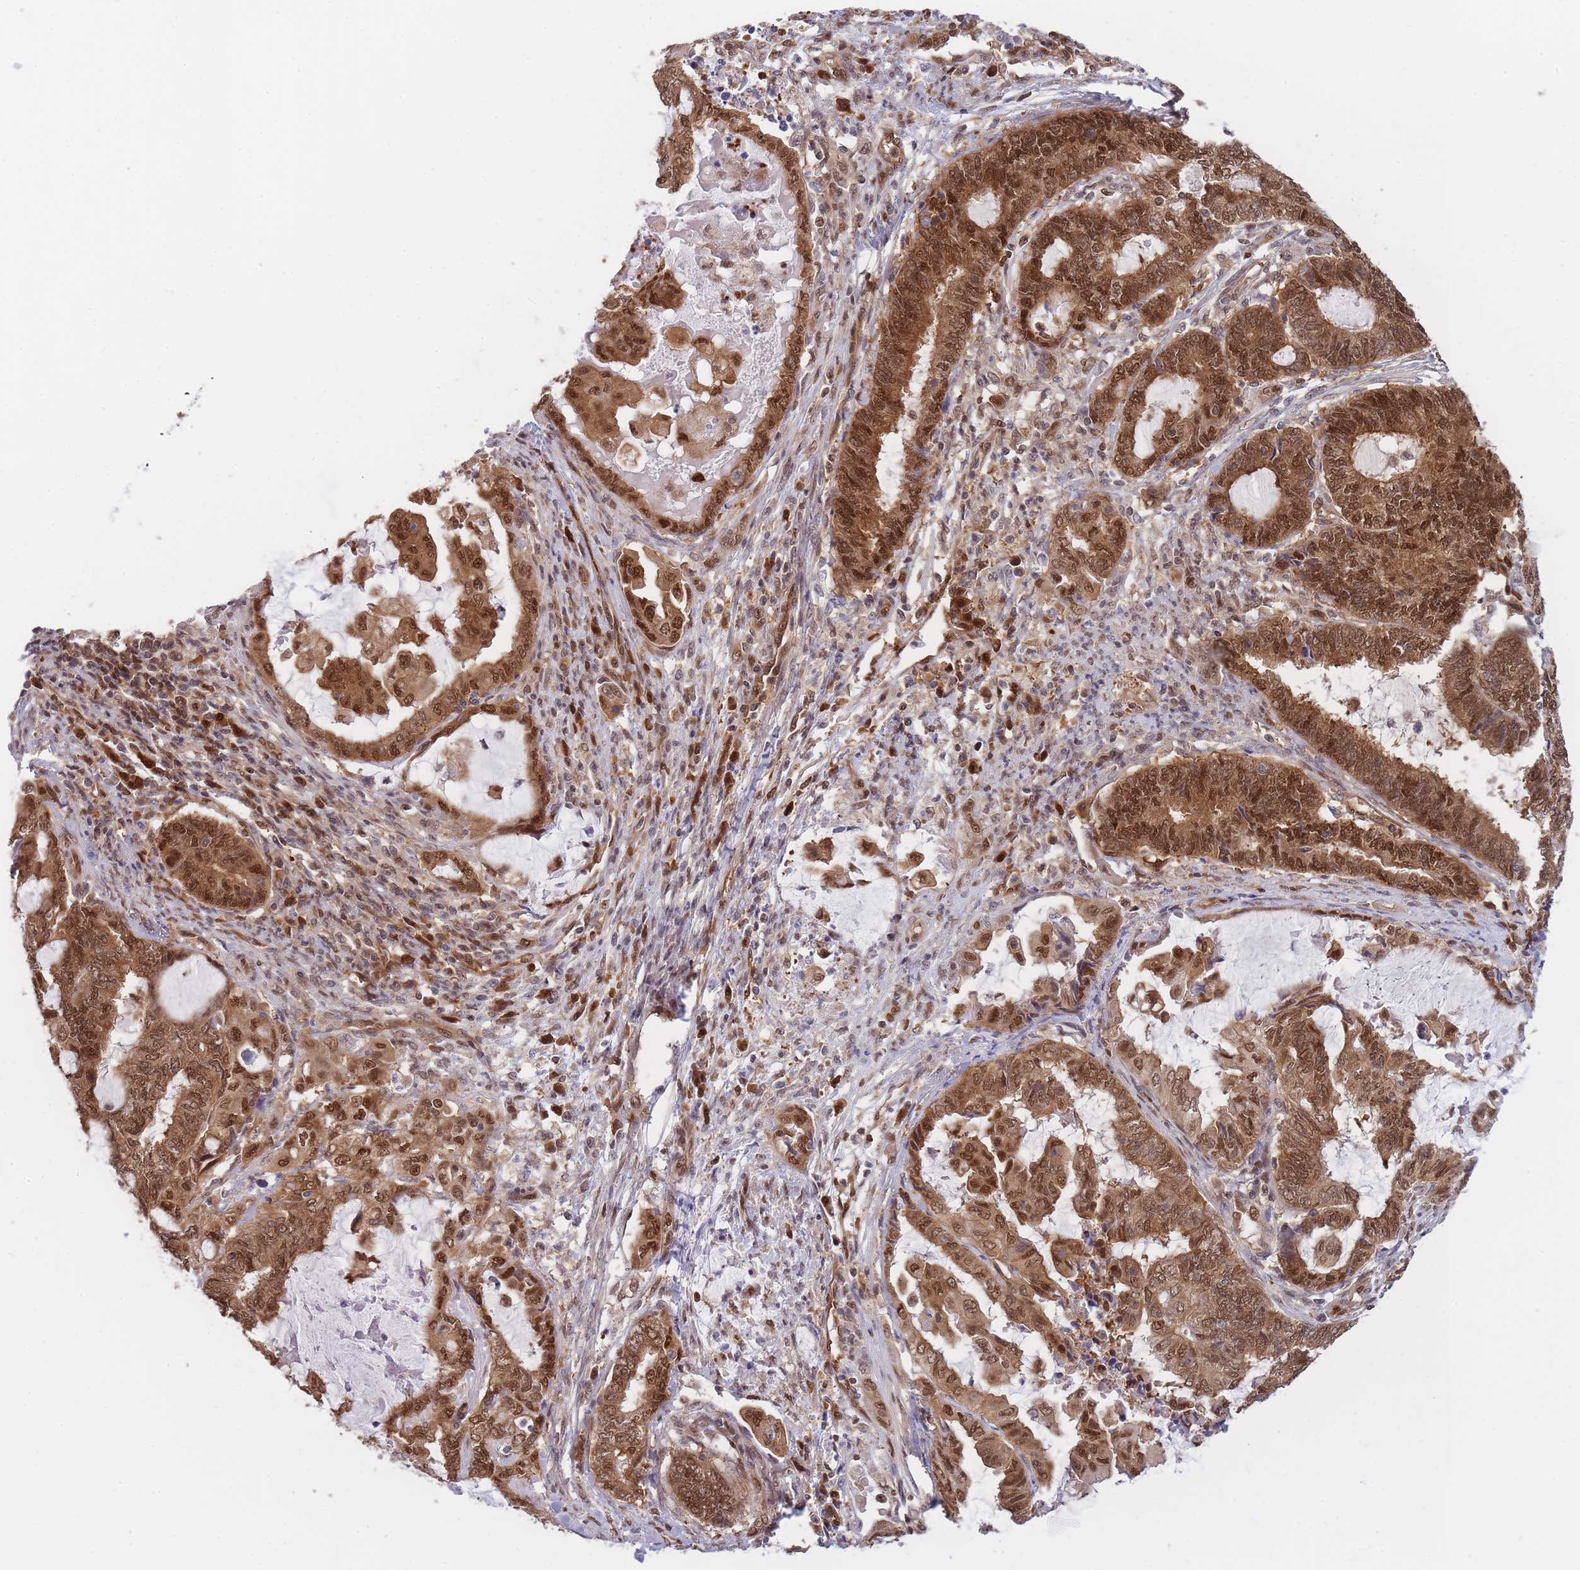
{"staining": {"intensity": "moderate", "quantity": ">75%", "location": "cytoplasmic/membranous,nuclear"}, "tissue": "endometrial cancer", "cell_type": "Tumor cells", "image_type": "cancer", "snomed": [{"axis": "morphology", "description": "Adenocarcinoma, NOS"}, {"axis": "topography", "description": "Uterus"}, {"axis": "topography", "description": "Endometrium"}], "caption": "This is a photomicrograph of IHC staining of endometrial cancer, which shows moderate positivity in the cytoplasmic/membranous and nuclear of tumor cells.", "gene": "NSFL1C", "patient": {"sex": "female", "age": 70}}